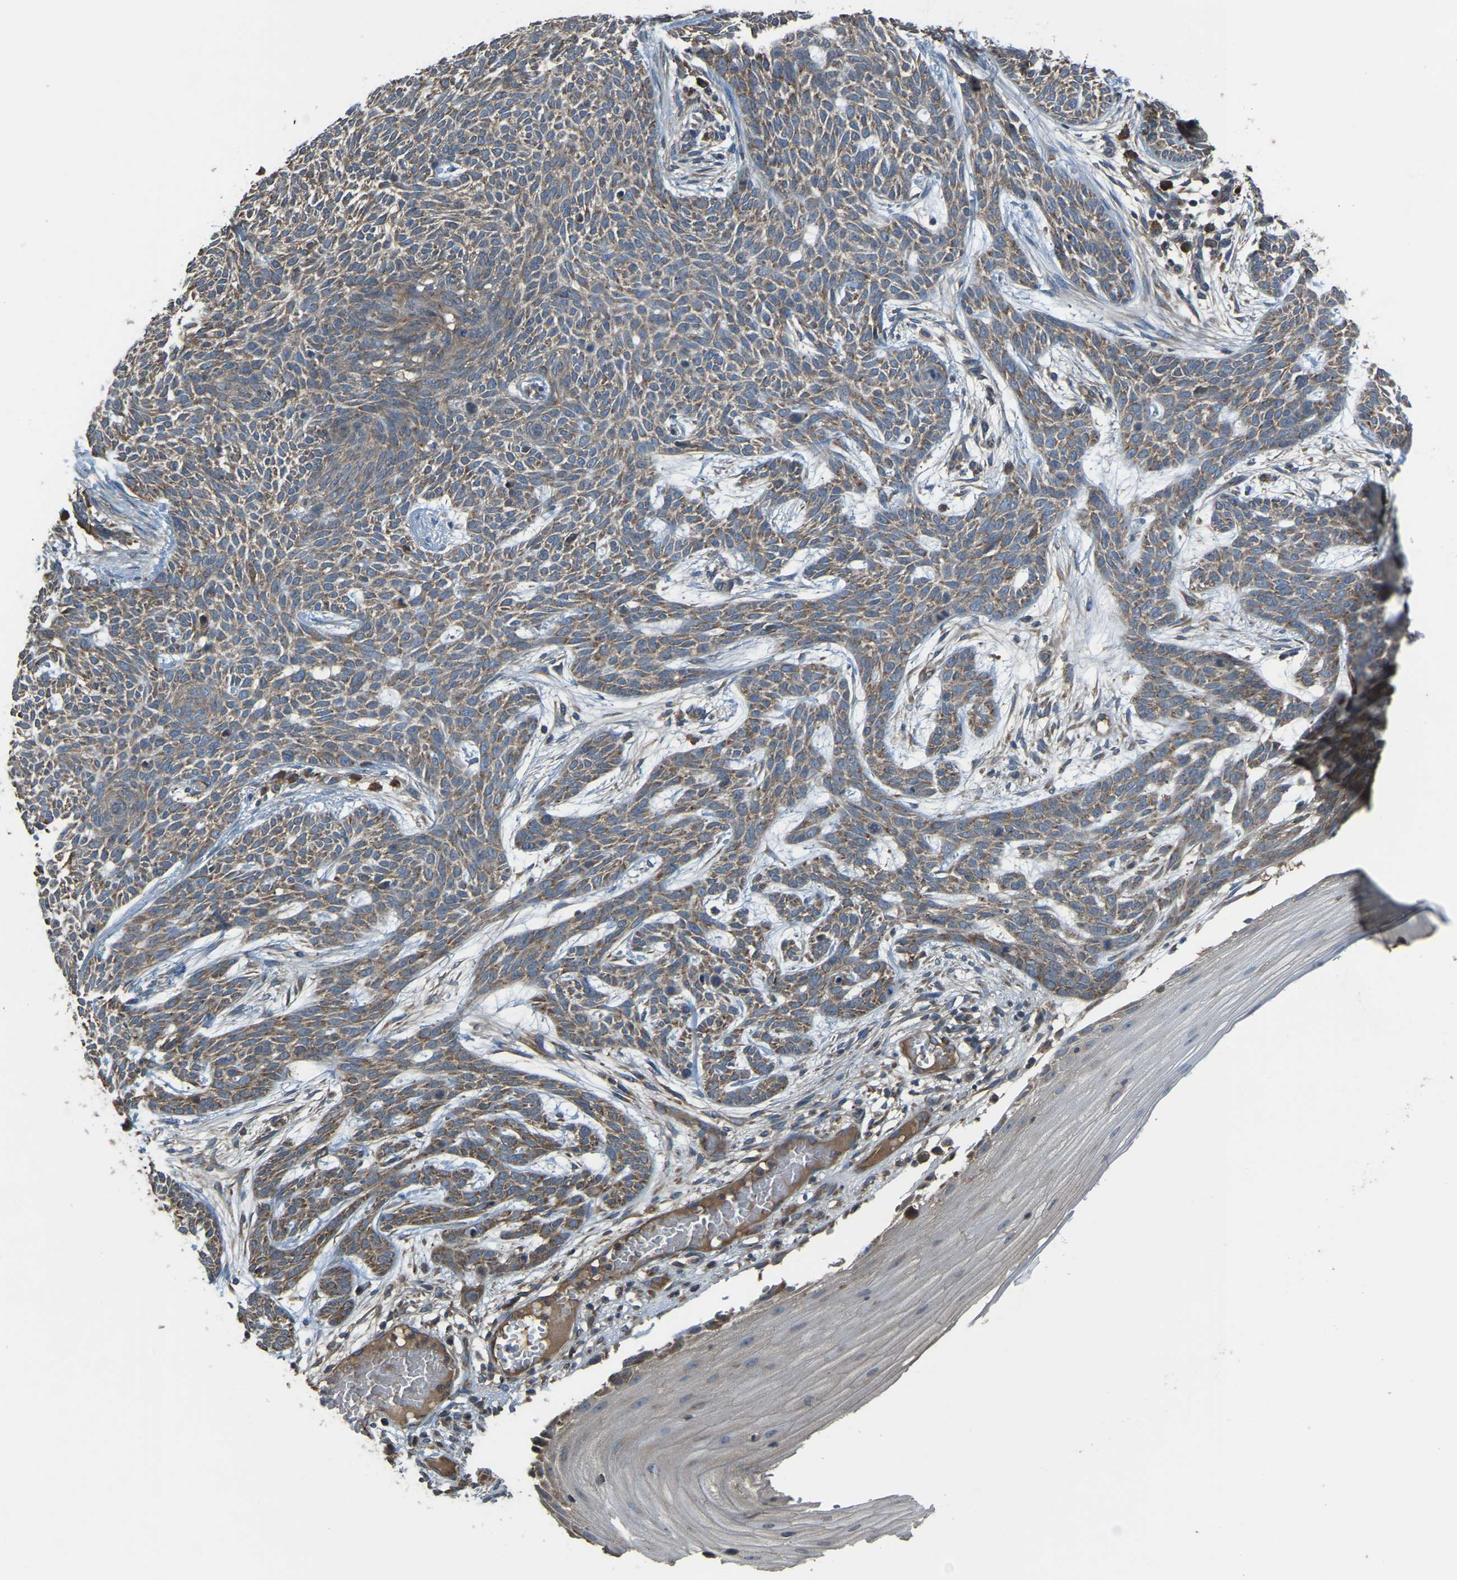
{"staining": {"intensity": "moderate", "quantity": ">75%", "location": "cytoplasmic/membranous"}, "tissue": "skin cancer", "cell_type": "Tumor cells", "image_type": "cancer", "snomed": [{"axis": "morphology", "description": "Basal cell carcinoma"}, {"axis": "topography", "description": "Skin"}], "caption": "About >75% of tumor cells in skin basal cell carcinoma reveal moderate cytoplasmic/membranous protein staining as visualized by brown immunohistochemical staining.", "gene": "AIMP1", "patient": {"sex": "female", "age": 59}}